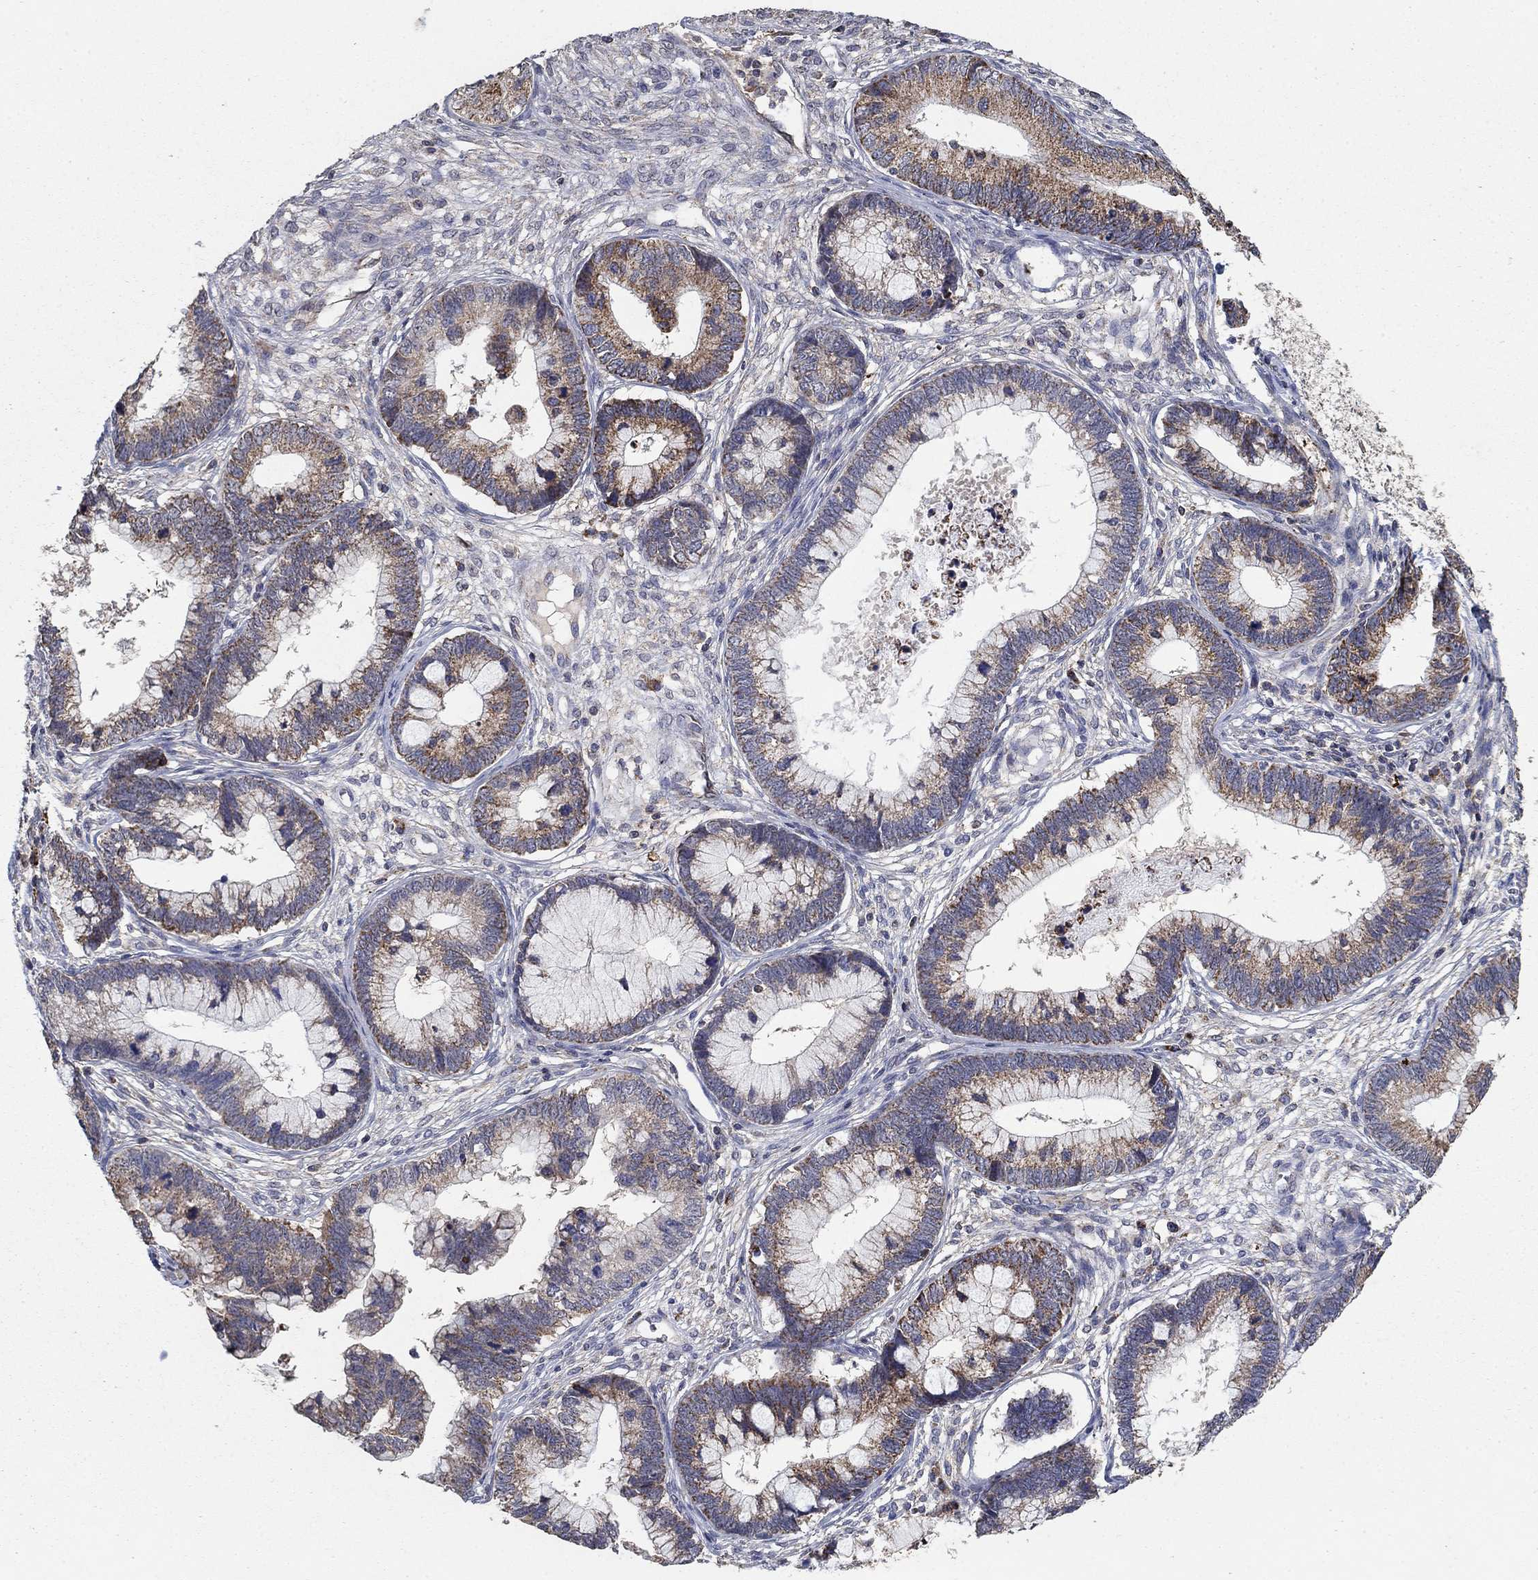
{"staining": {"intensity": "strong", "quantity": "<25%", "location": "cytoplasmic/membranous"}, "tissue": "cervical cancer", "cell_type": "Tumor cells", "image_type": "cancer", "snomed": [{"axis": "morphology", "description": "Adenocarcinoma, NOS"}, {"axis": "topography", "description": "Cervix"}], "caption": "Protein positivity by immunohistochemistry (IHC) displays strong cytoplasmic/membranous positivity in about <25% of tumor cells in cervical cancer (adenocarcinoma).", "gene": "GPSM1", "patient": {"sex": "female", "age": 44}}